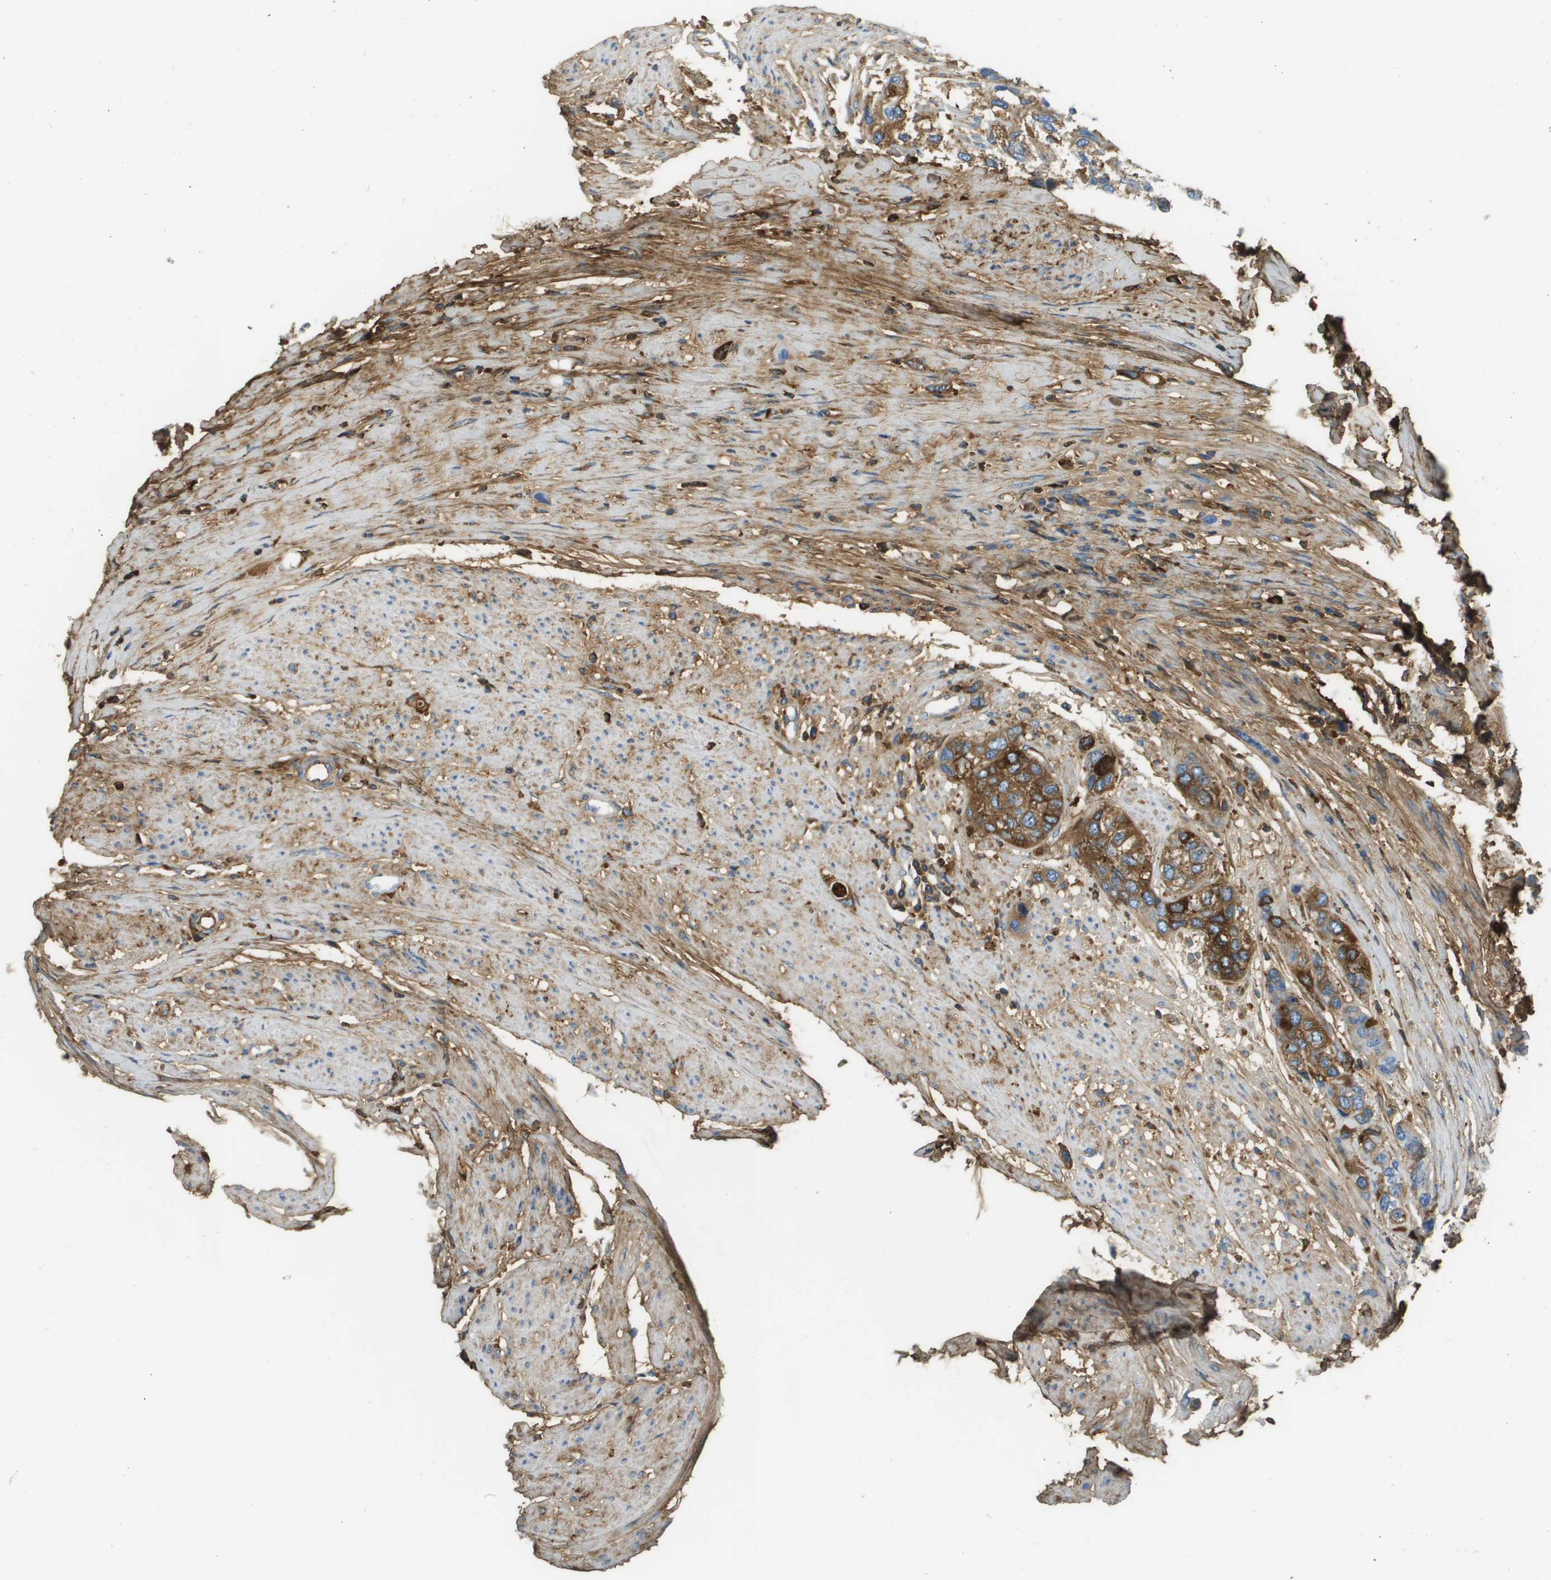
{"staining": {"intensity": "moderate", "quantity": "25%-75%", "location": "cytoplasmic/membranous"}, "tissue": "urothelial cancer", "cell_type": "Tumor cells", "image_type": "cancer", "snomed": [{"axis": "morphology", "description": "Urothelial carcinoma, High grade"}, {"axis": "topography", "description": "Urinary bladder"}], "caption": "Human urothelial carcinoma (high-grade) stained with a brown dye shows moderate cytoplasmic/membranous positive positivity in about 25%-75% of tumor cells.", "gene": "DCN", "patient": {"sex": "female", "age": 56}}